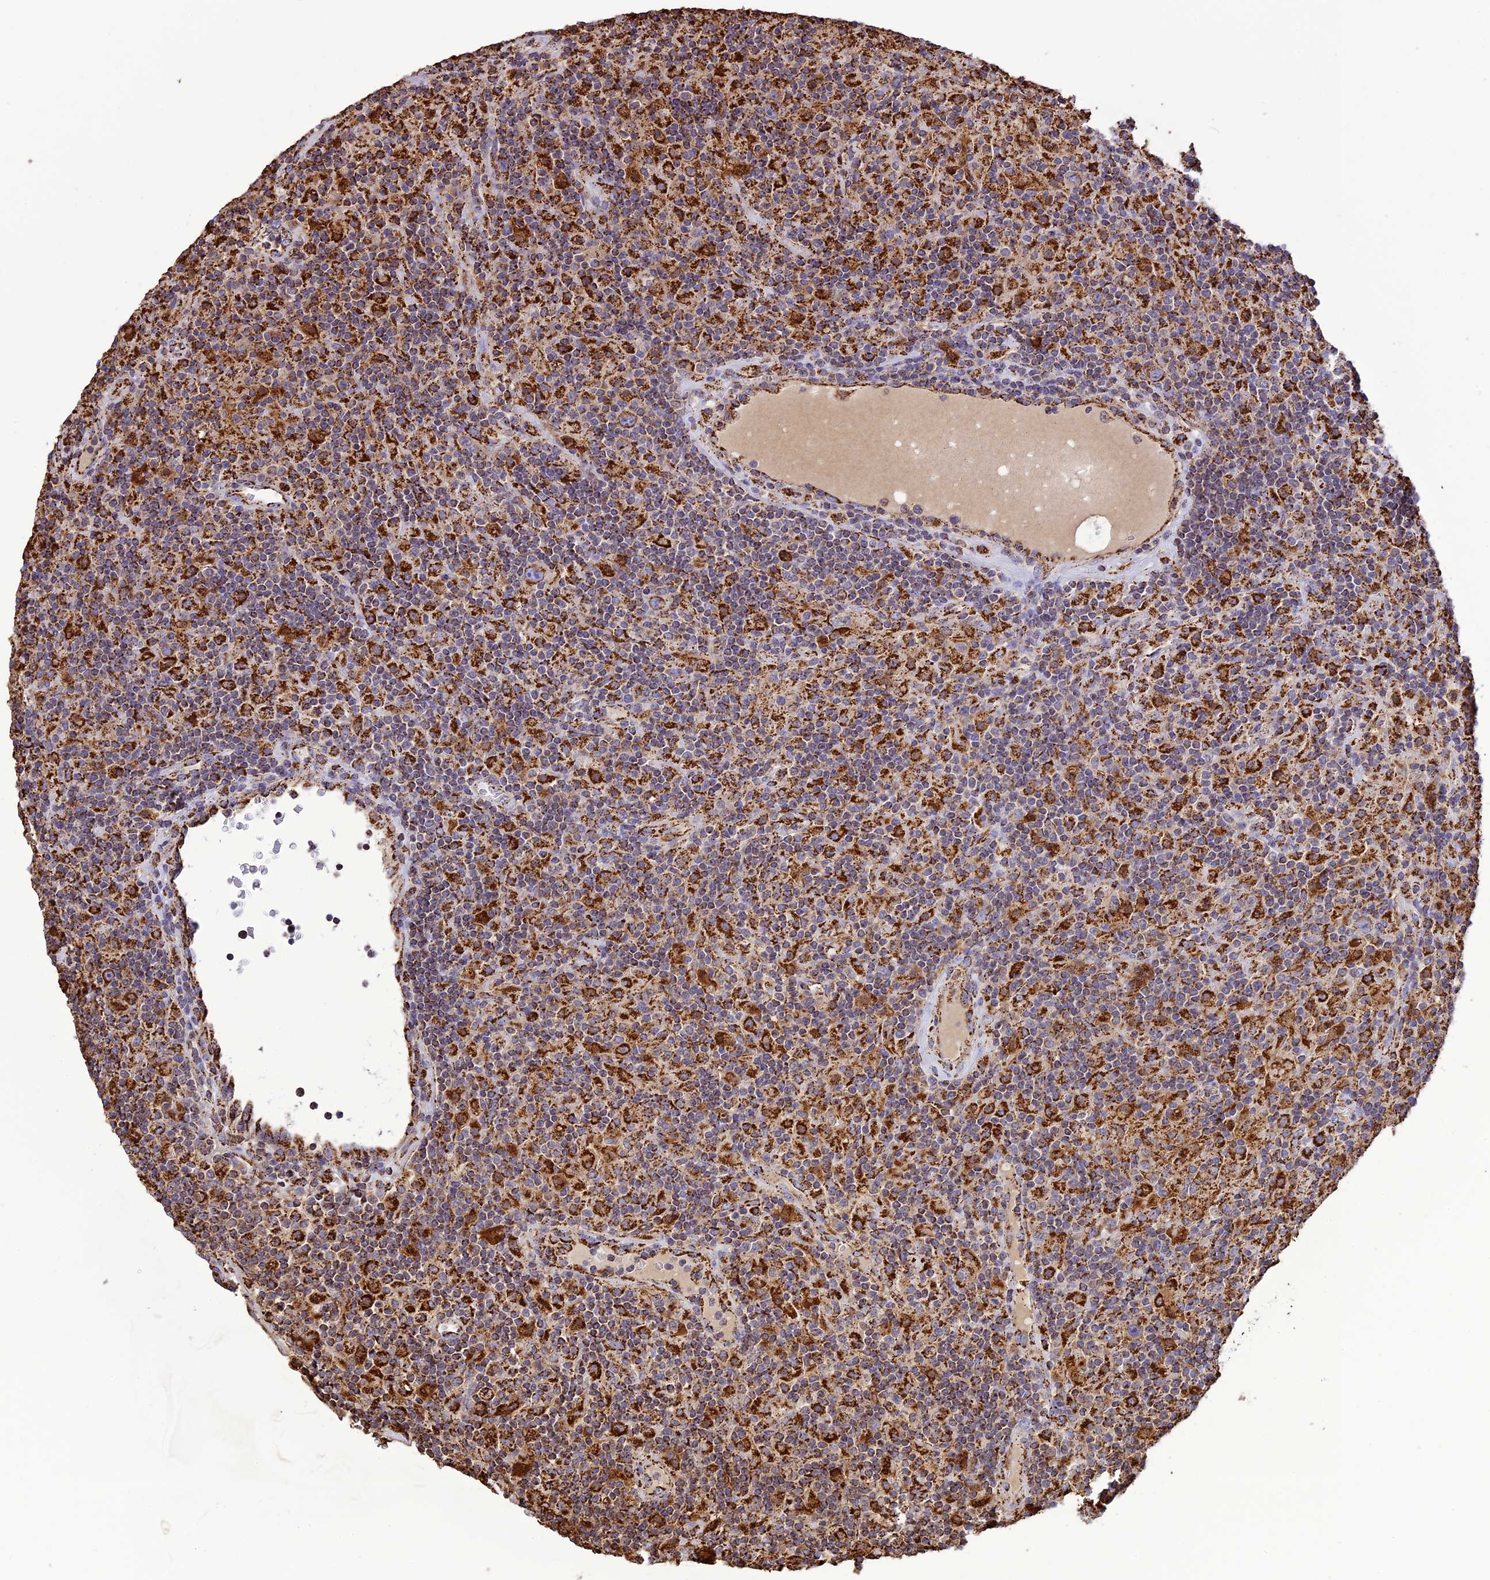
{"staining": {"intensity": "strong", "quantity": ">75%", "location": "cytoplasmic/membranous"}, "tissue": "lymphoma", "cell_type": "Tumor cells", "image_type": "cancer", "snomed": [{"axis": "morphology", "description": "Hodgkin's disease, NOS"}, {"axis": "topography", "description": "Lymph node"}], "caption": "Approximately >75% of tumor cells in Hodgkin's disease exhibit strong cytoplasmic/membranous protein expression as visualized by brown immunohistochemical staining.", "gene": "KCNG1", "patient": {"sex": "male", "age": 70}}